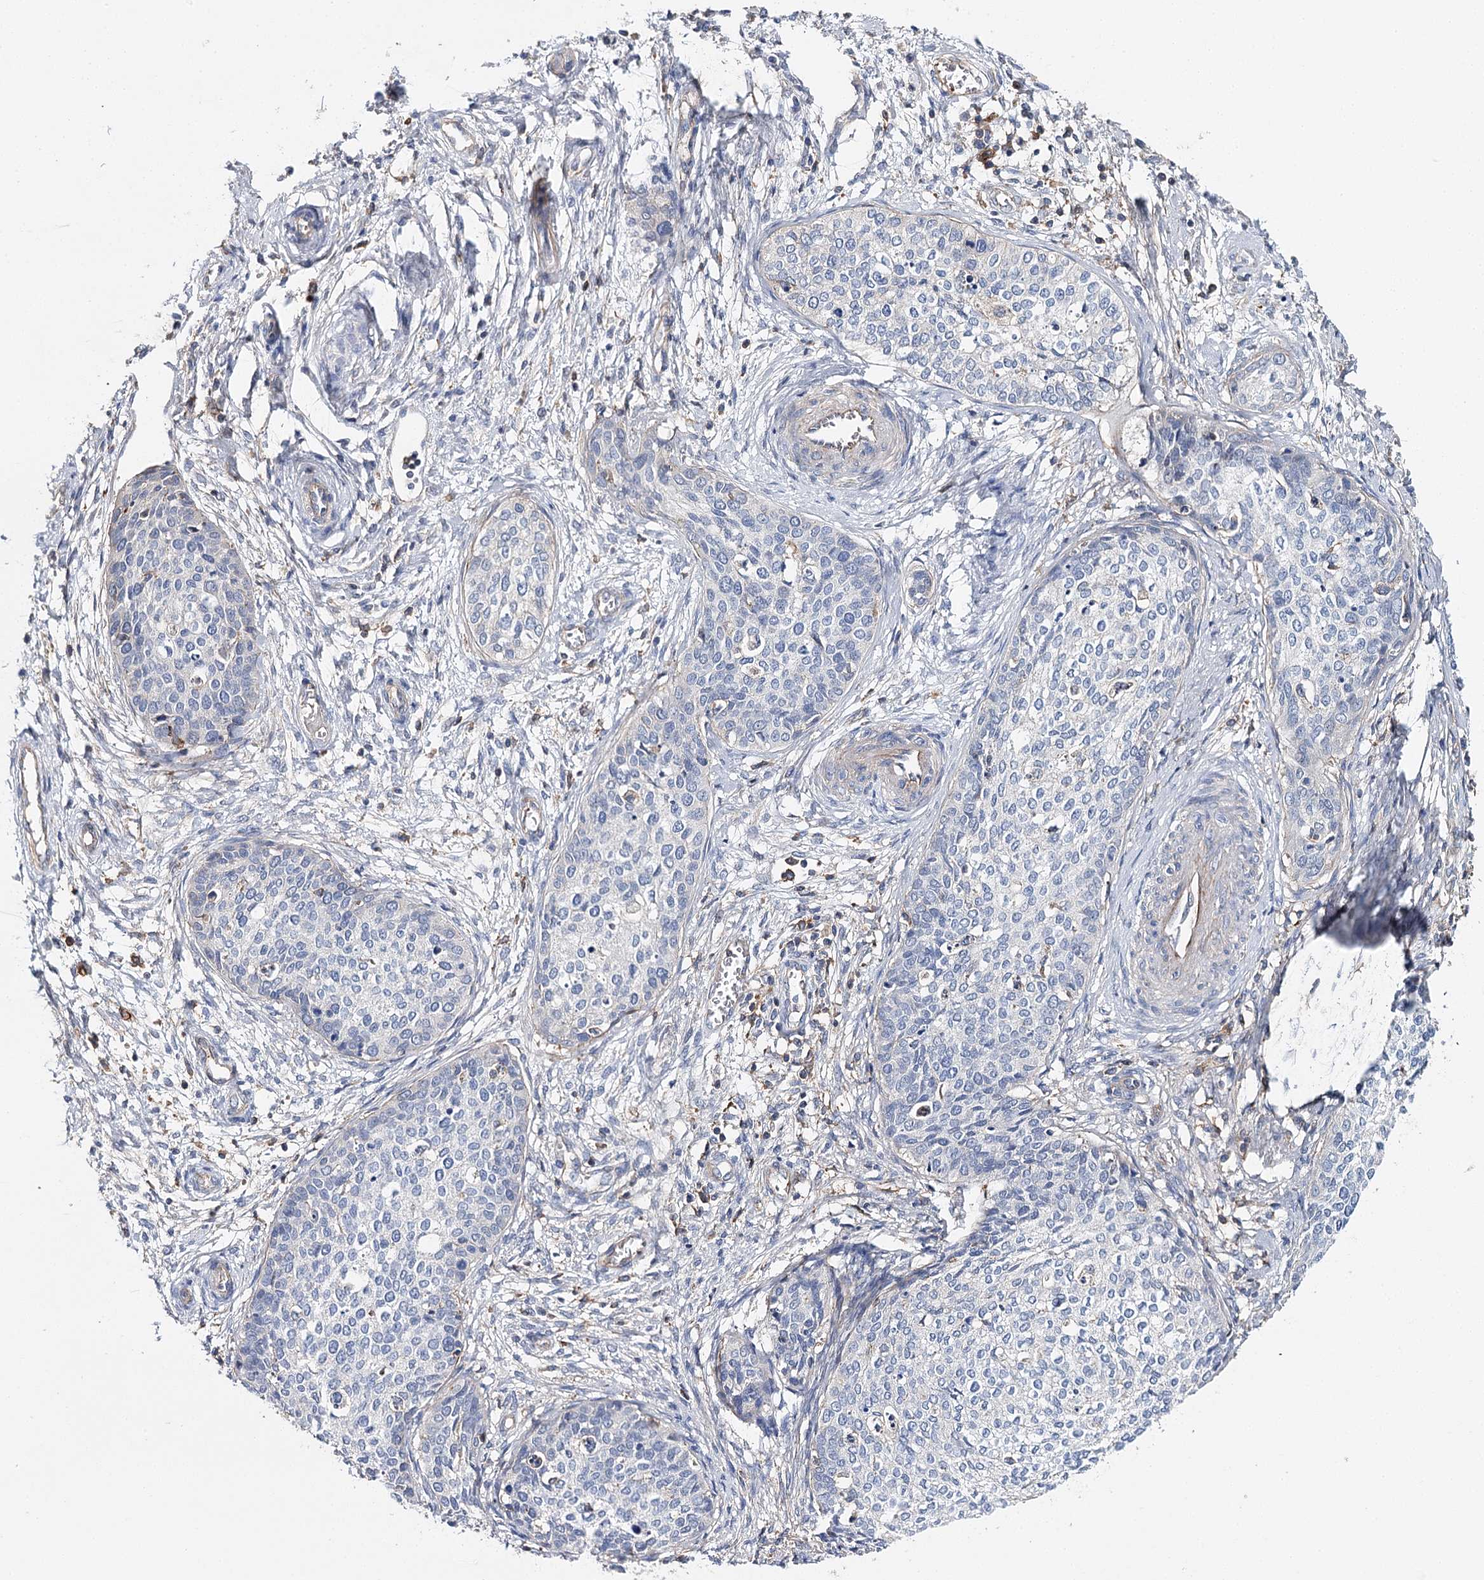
{"staining": {"intensity": "negative", "quantity": "none", "location": "none"}, "tissue": "cervical cancer", "cell_type": "Tumor cells", "image_type": "cancer", "snomed": [{"axis": "morphology", "description": "Squamous cell carcinoma, NOS"}, {"axis": "topography", "description": "Cervix"}], "caption": "Tumor cells are negative for brown protein staining in squamous cell carcinoma (cervical).", "gene": "EPYC", "patient": {"sex": "female", "age": 37}}